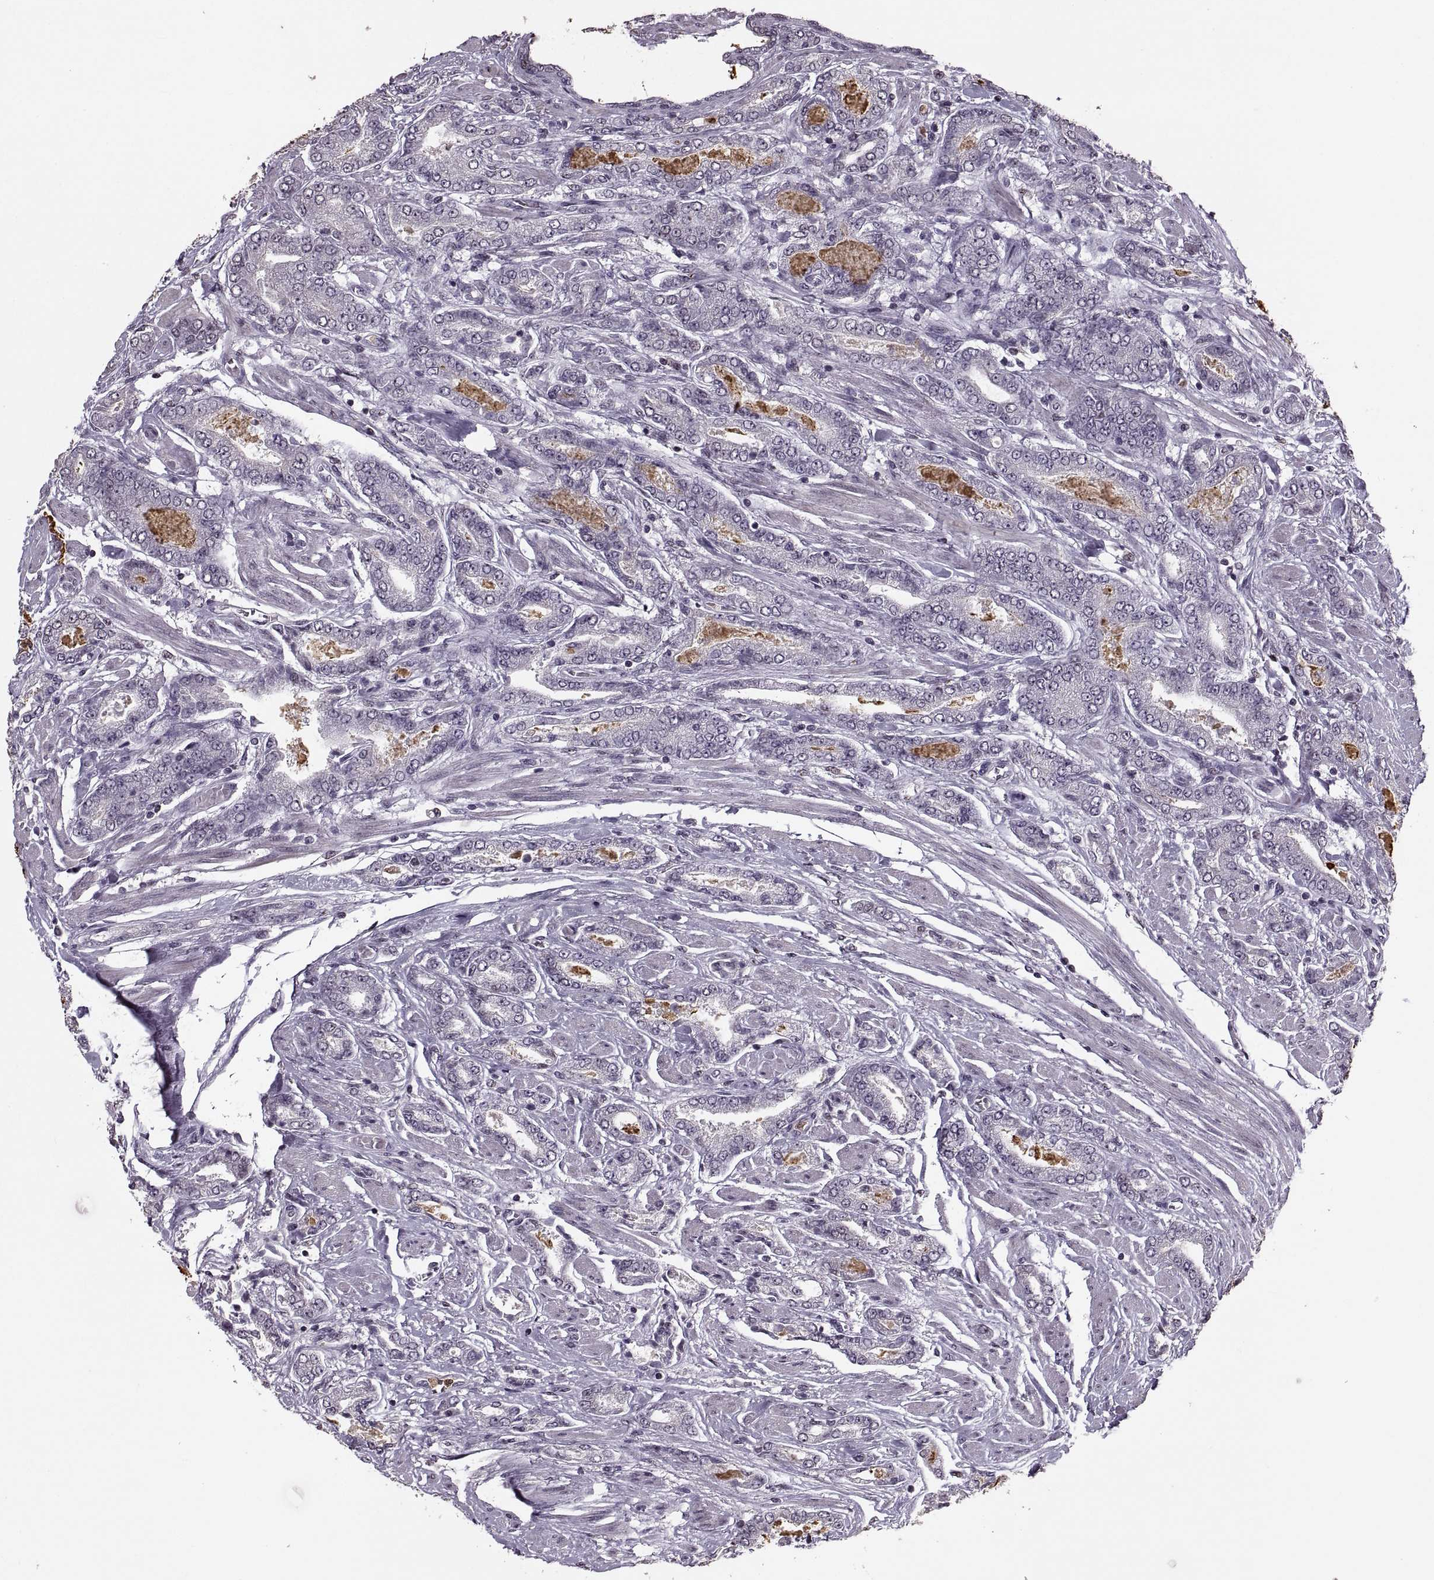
{"staining": {"intensity": "negative", "quantity": "none", "location": "none"}, "tissue": "prostate cancer", "cell_type": "Tumor cells", "image_type": "cancer", "snomed": [{"axis": "morphology", "description": "Adenocarcinoma, NOS"}, {"axis": "topography", "description": "Prostate"}], "caption": "This is a image of immunohistochemistry (IHC) staining of prostate cancer (adenocarcinoma), which shows no expression in tumor cells.", "gene": "PALS1", "patient": {"sex": "male", "age": 64}}